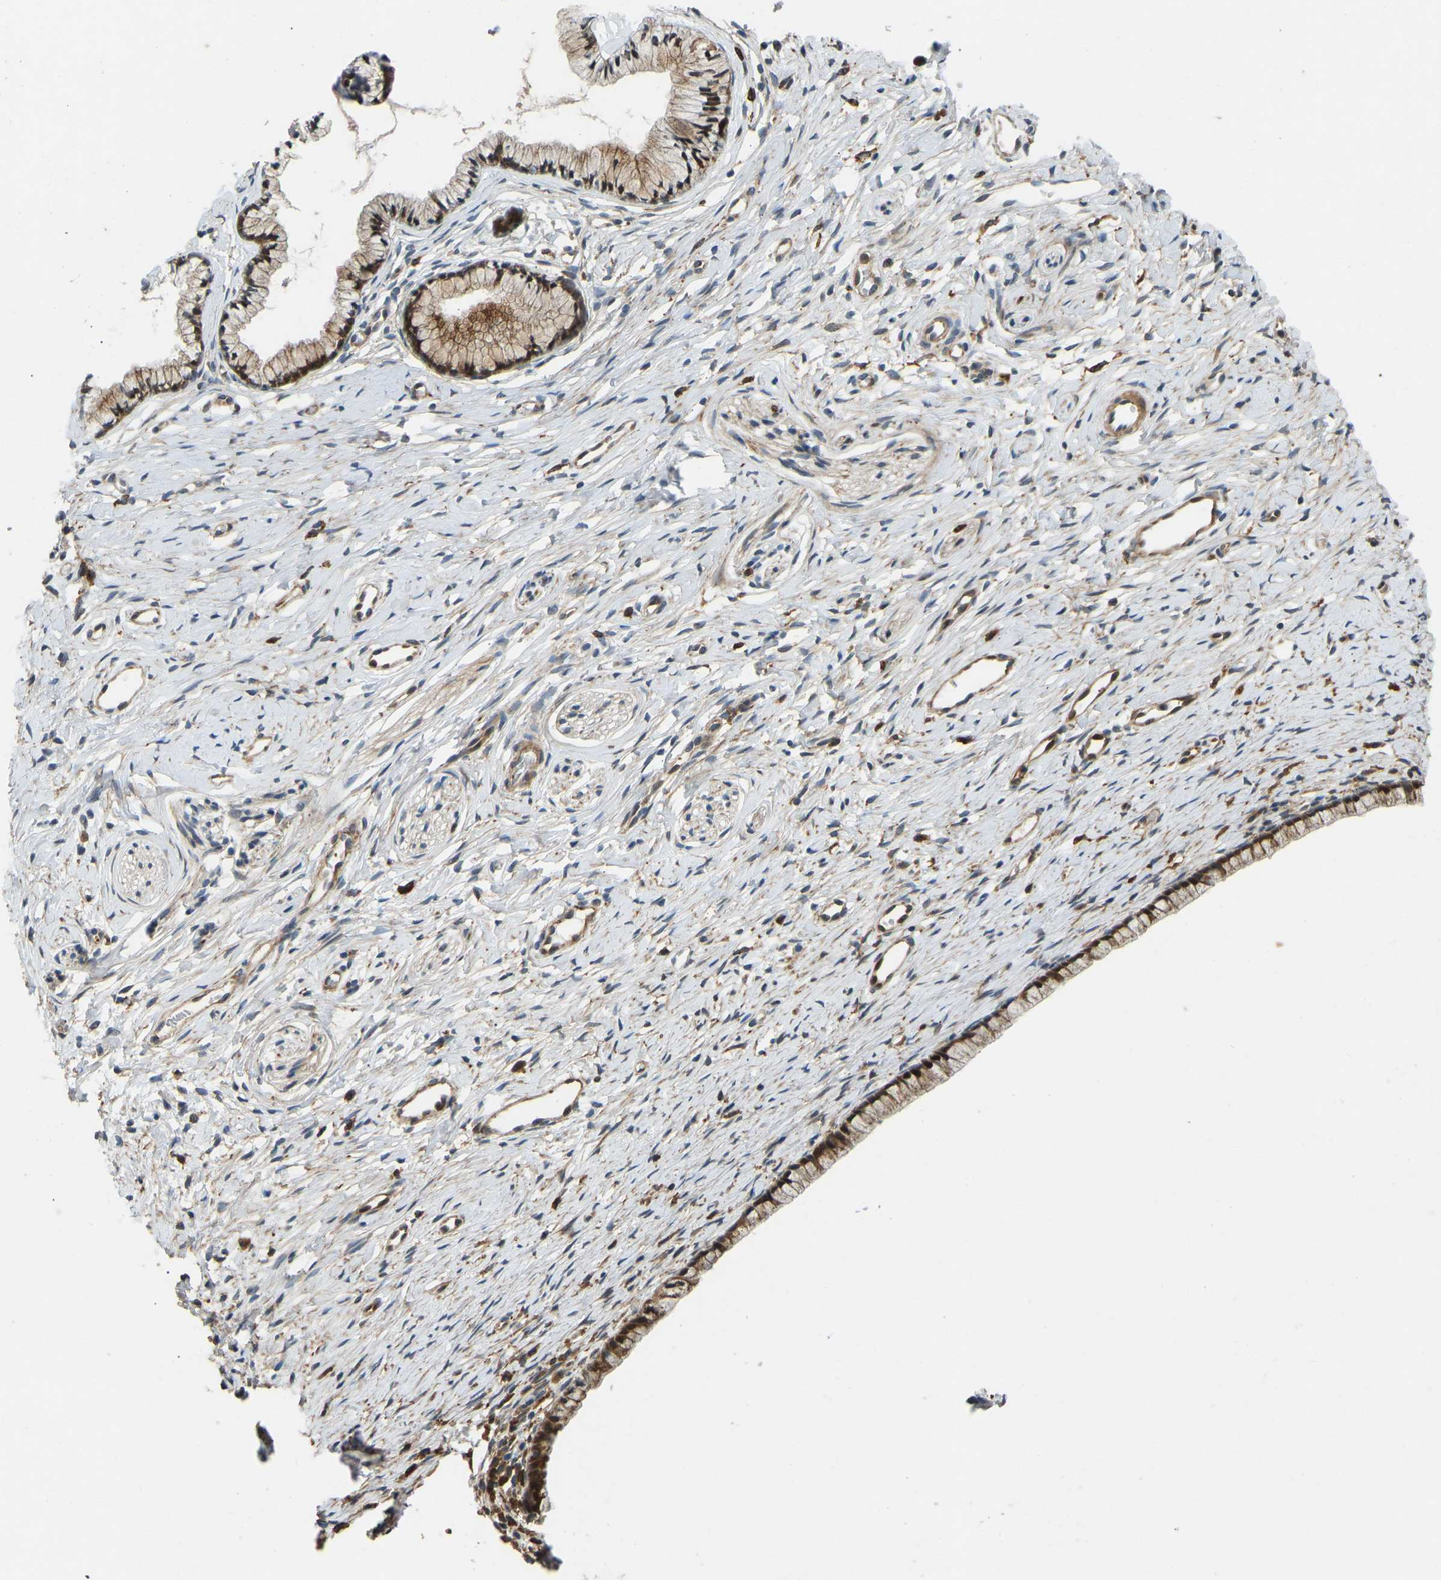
{"staining": {"intensity": "strong", "quantity": ">75%", "location": "cytoplasmic/membranous"}, "tissue": "cervix", "cell_type": "Glandular cells", "image_type": "normal", "snomed": [{"axis": "morphology", "description": "Normal tissue, NOS"}, {"axis": "topography", "description": "Cervix"}], "caption": "IHC histopathology image of unremarkable cervix: human cervix stained using immunohistochemistry shows high levels of strong protein expression localized specifically in the cytoplasmic/membranous of glandular cells, appearing as a cytoplasmic/membranous brown color.", "gene": "OS9", "patient": {"sex": "female", "age": 77}}